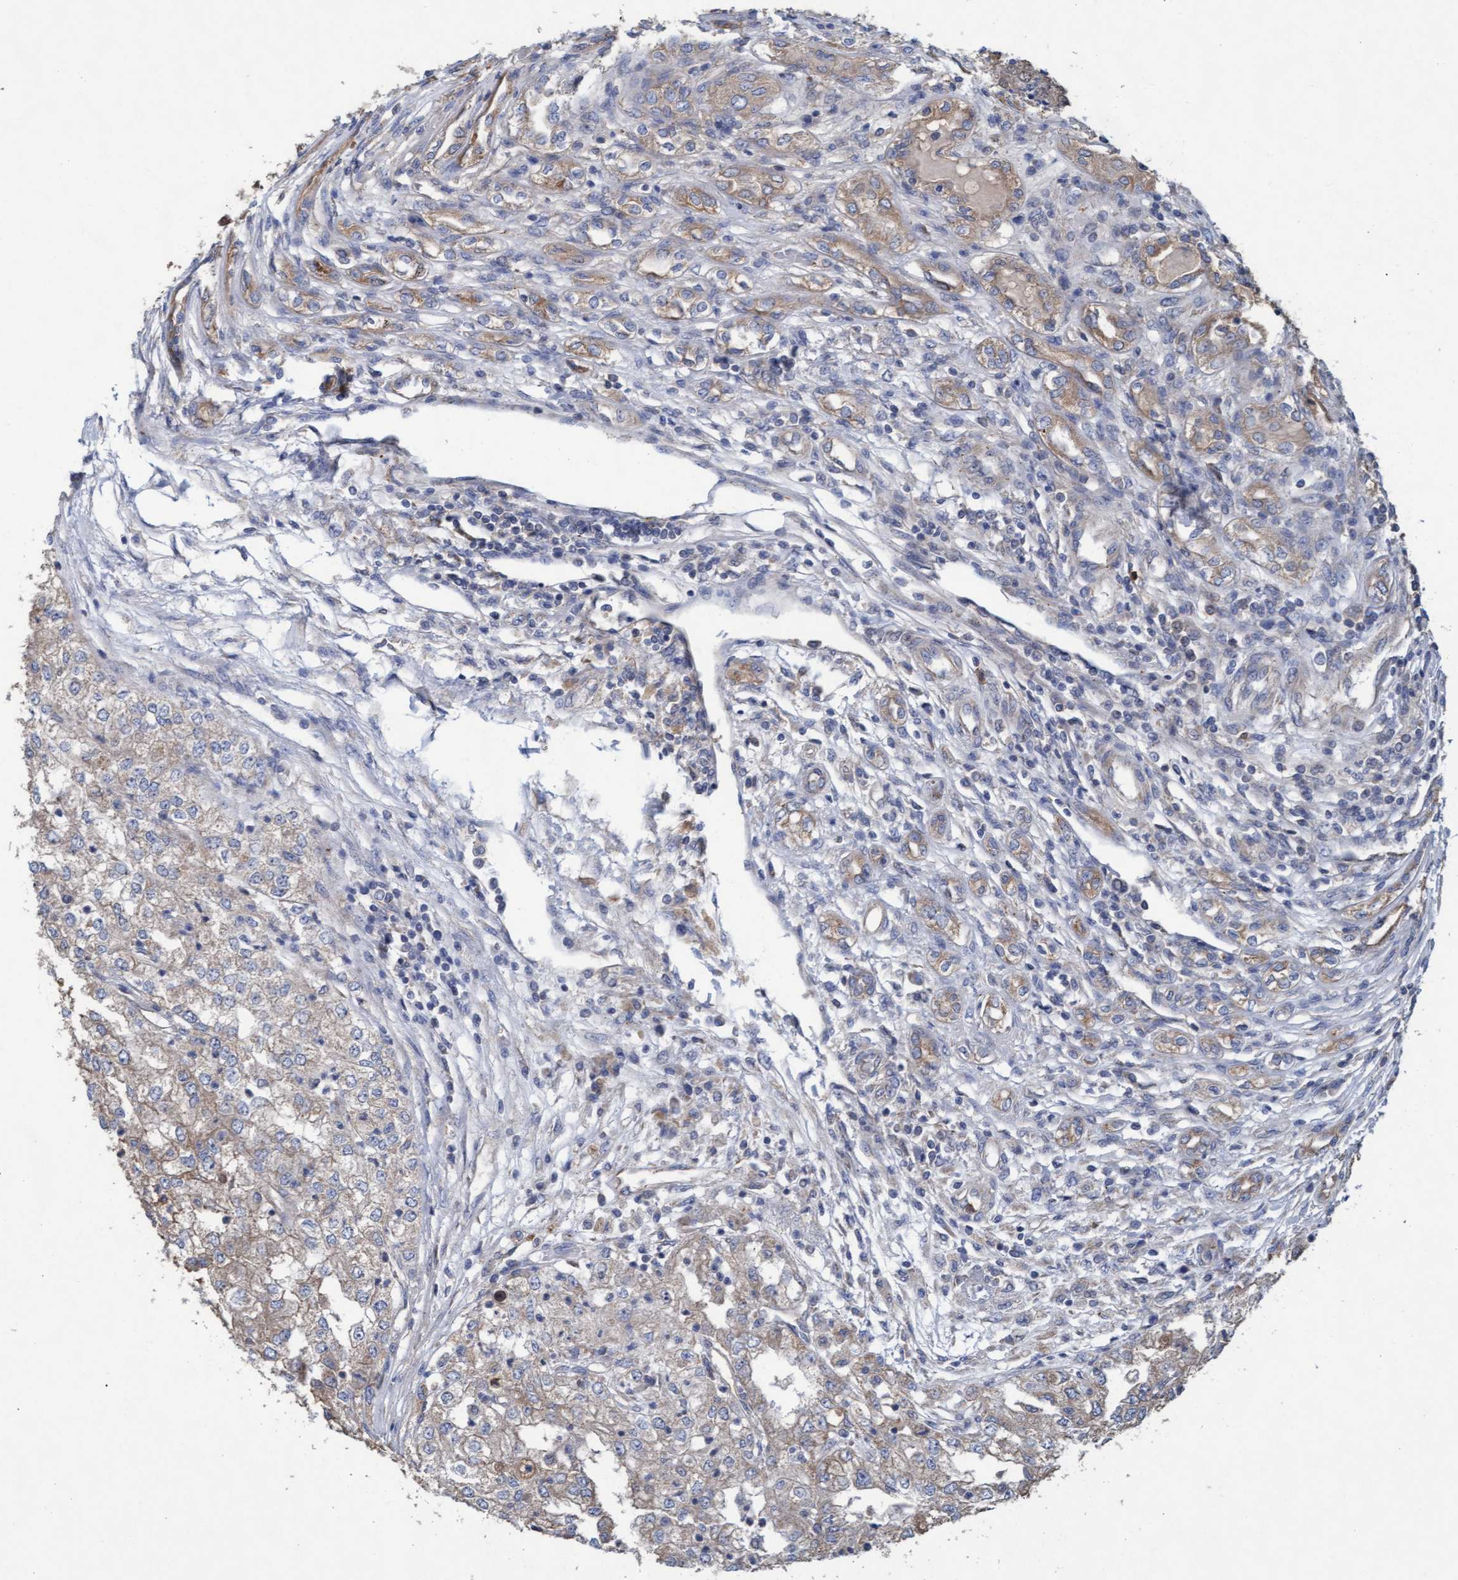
{"staining": {"intensity": "weak", "quantity": "25%-75%", "location": "cytoplasmic/membranous"}, "tissue": "renal cancer", "cell_type": "Tumor cells", "image_type": "cancer", "snomed": [{"axis": "morphology", "description": "Adenocarcinoma, NOS"}, {"axis": "topography", "description": "Kidney"}], "caption": "Renal cancer (adenocarcinoma) stained with a brown dye reveals weak cytoplasmic/membranous positive expression in approximately 25%-75% of tumor cells.", "gene": "MRPL38", "patient": {"sex": "female", "age": 54}}